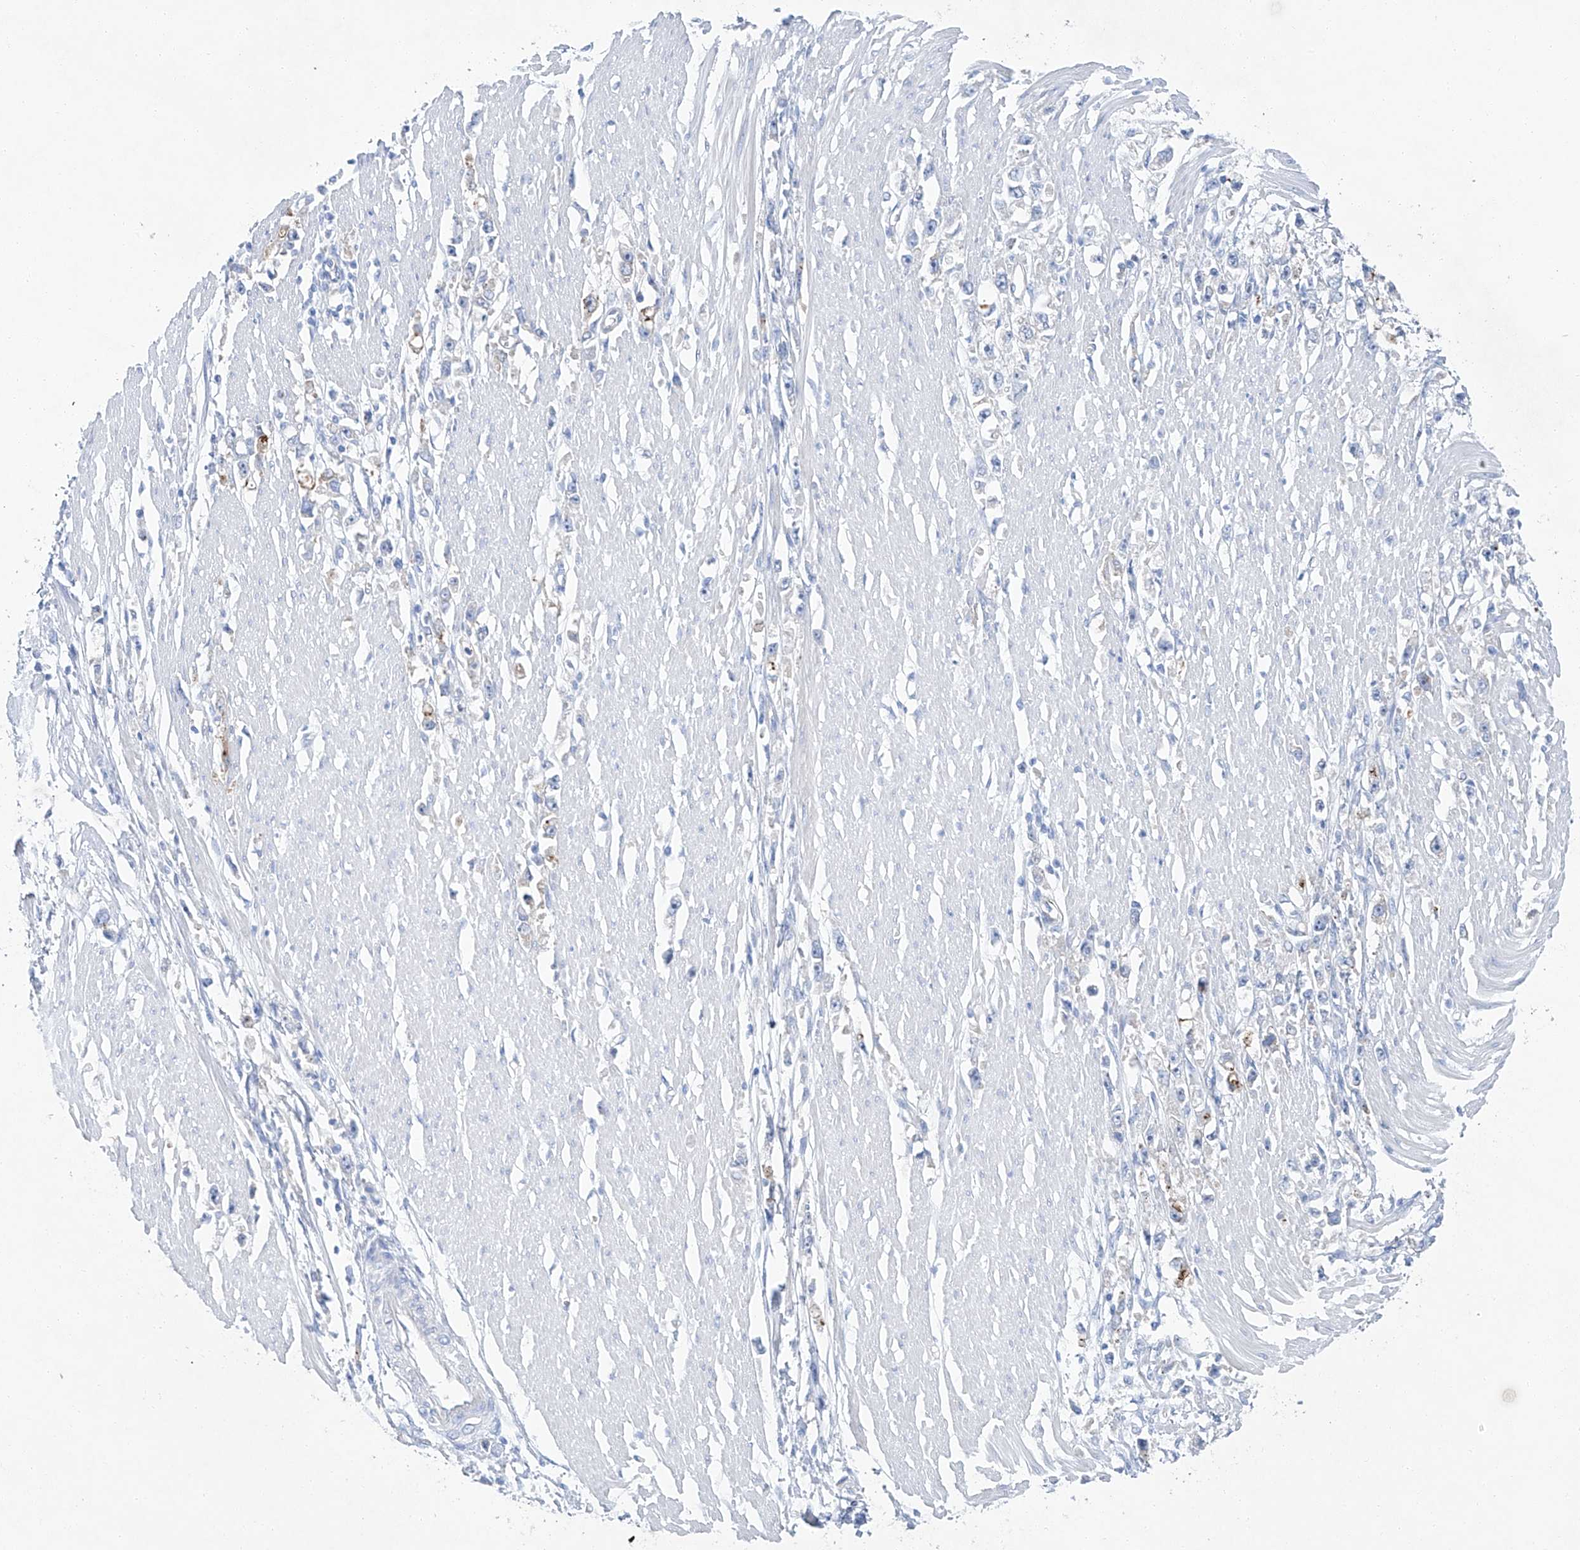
{"staining": {"intensity": "negative", "quantity": "none", "location": "none"}, "tissue": "stomach cancer", "cell_type": "Tumor cells", "image_type": "cancer", "snomed": [{"axis": "morphology", "description": "Adenocarcinoma, NOS"}, {"axis": "topography", "description": "Stomach"}], "caption": "The photomicrograph shows no staining of tumor cells in stomach cancer.", "gene": "MAGI1", "patient": {"sex": "female", "age": 59}}